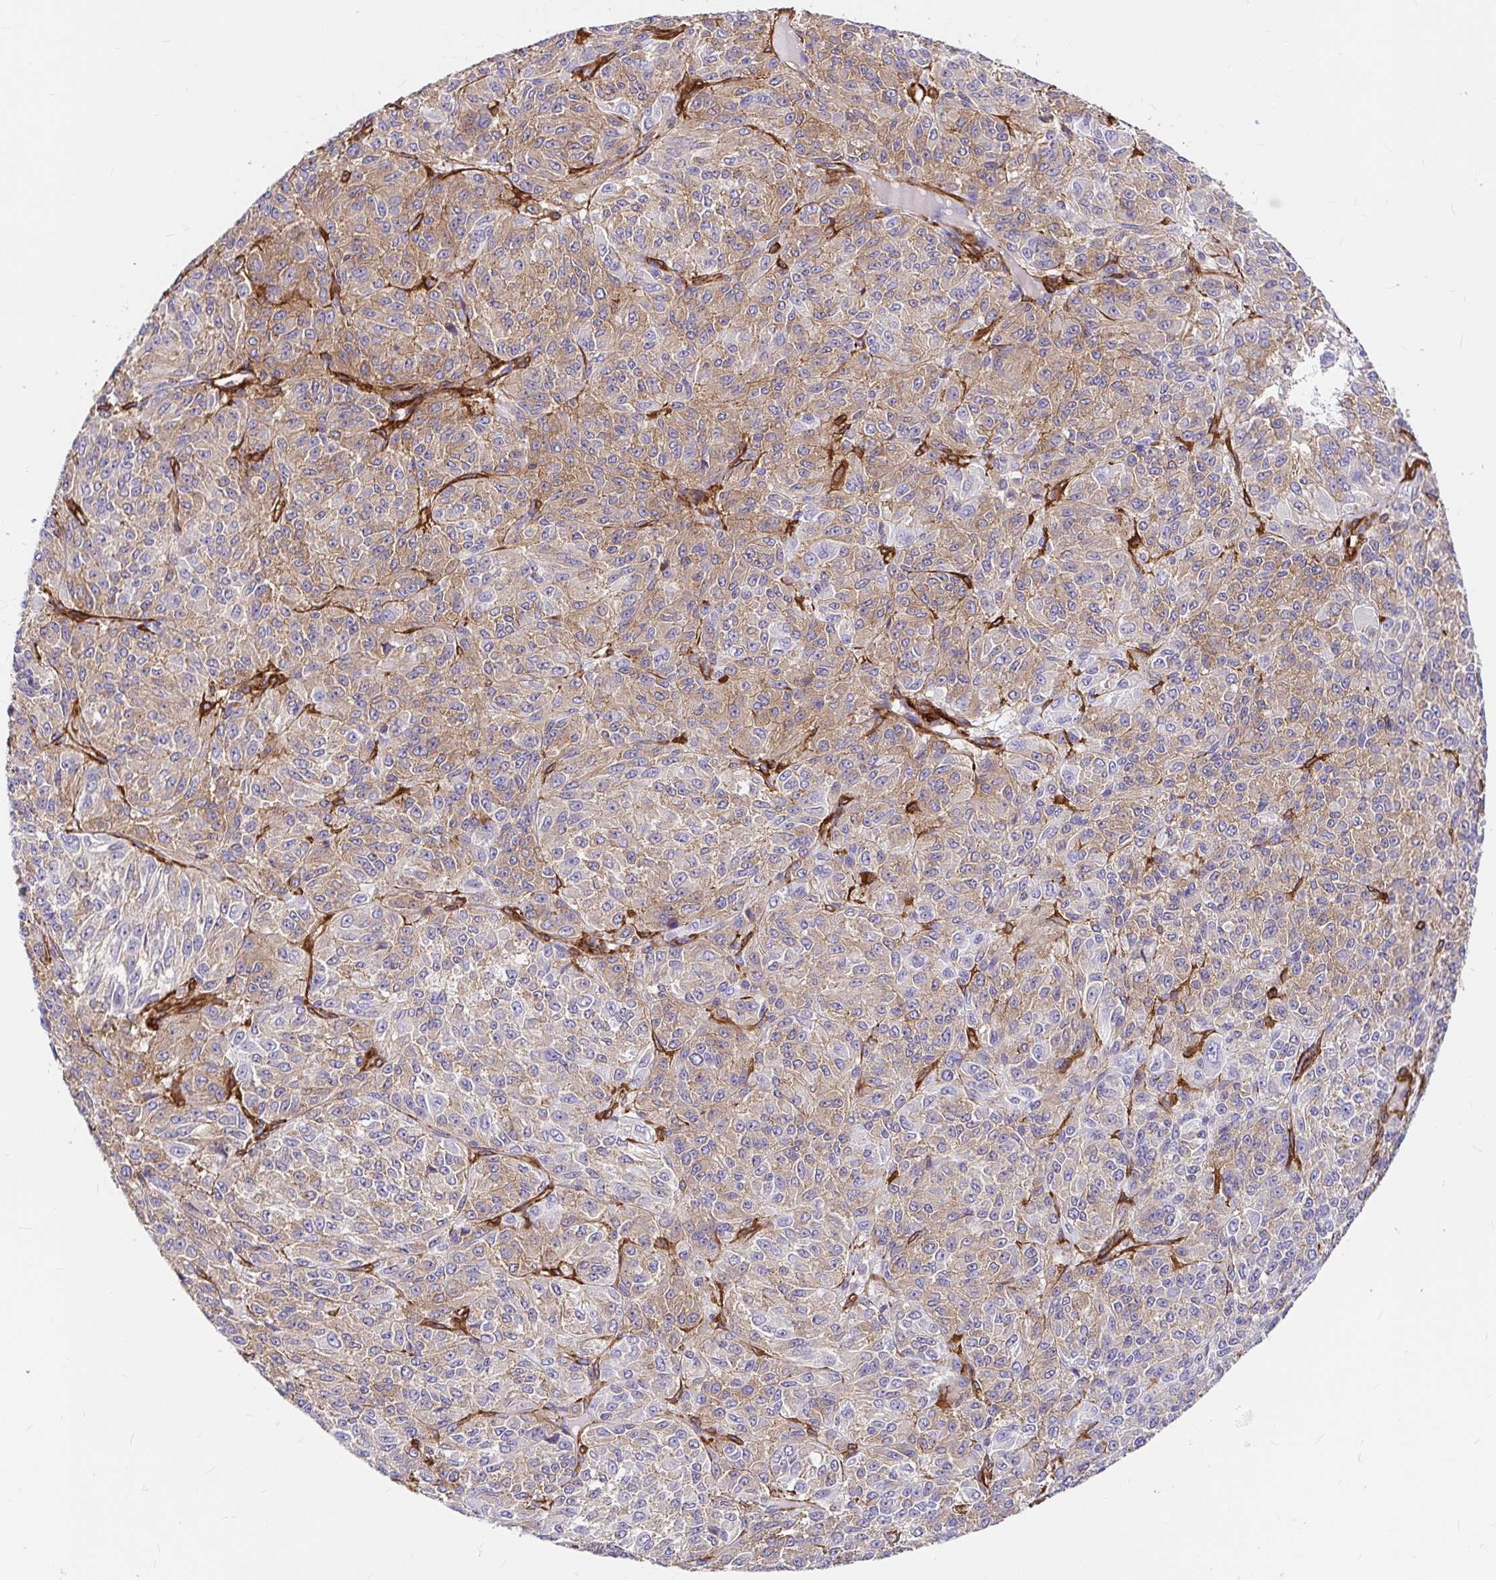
{"staining": {"intensity": "weak", "quantity": "25%-75%", "location": "cytoplasmic/membranous"}, "tissue": "melanoma", "cell_type": "Tumor cells", "image_type": "cancer", "snomed": [{"axis": "morphology", "description": "Malignant melanoma, Metastatic site"}, {"axis": "topography", "description": "Brain"}], "caption": "This micrograph reveals IHC staining of human melanoma, with low weak cytoplasmic/membranous expression in about 25%-75% of tumor cells.", "gene": "MYO1B", "patient": {"sex": "female", "age": 56}}